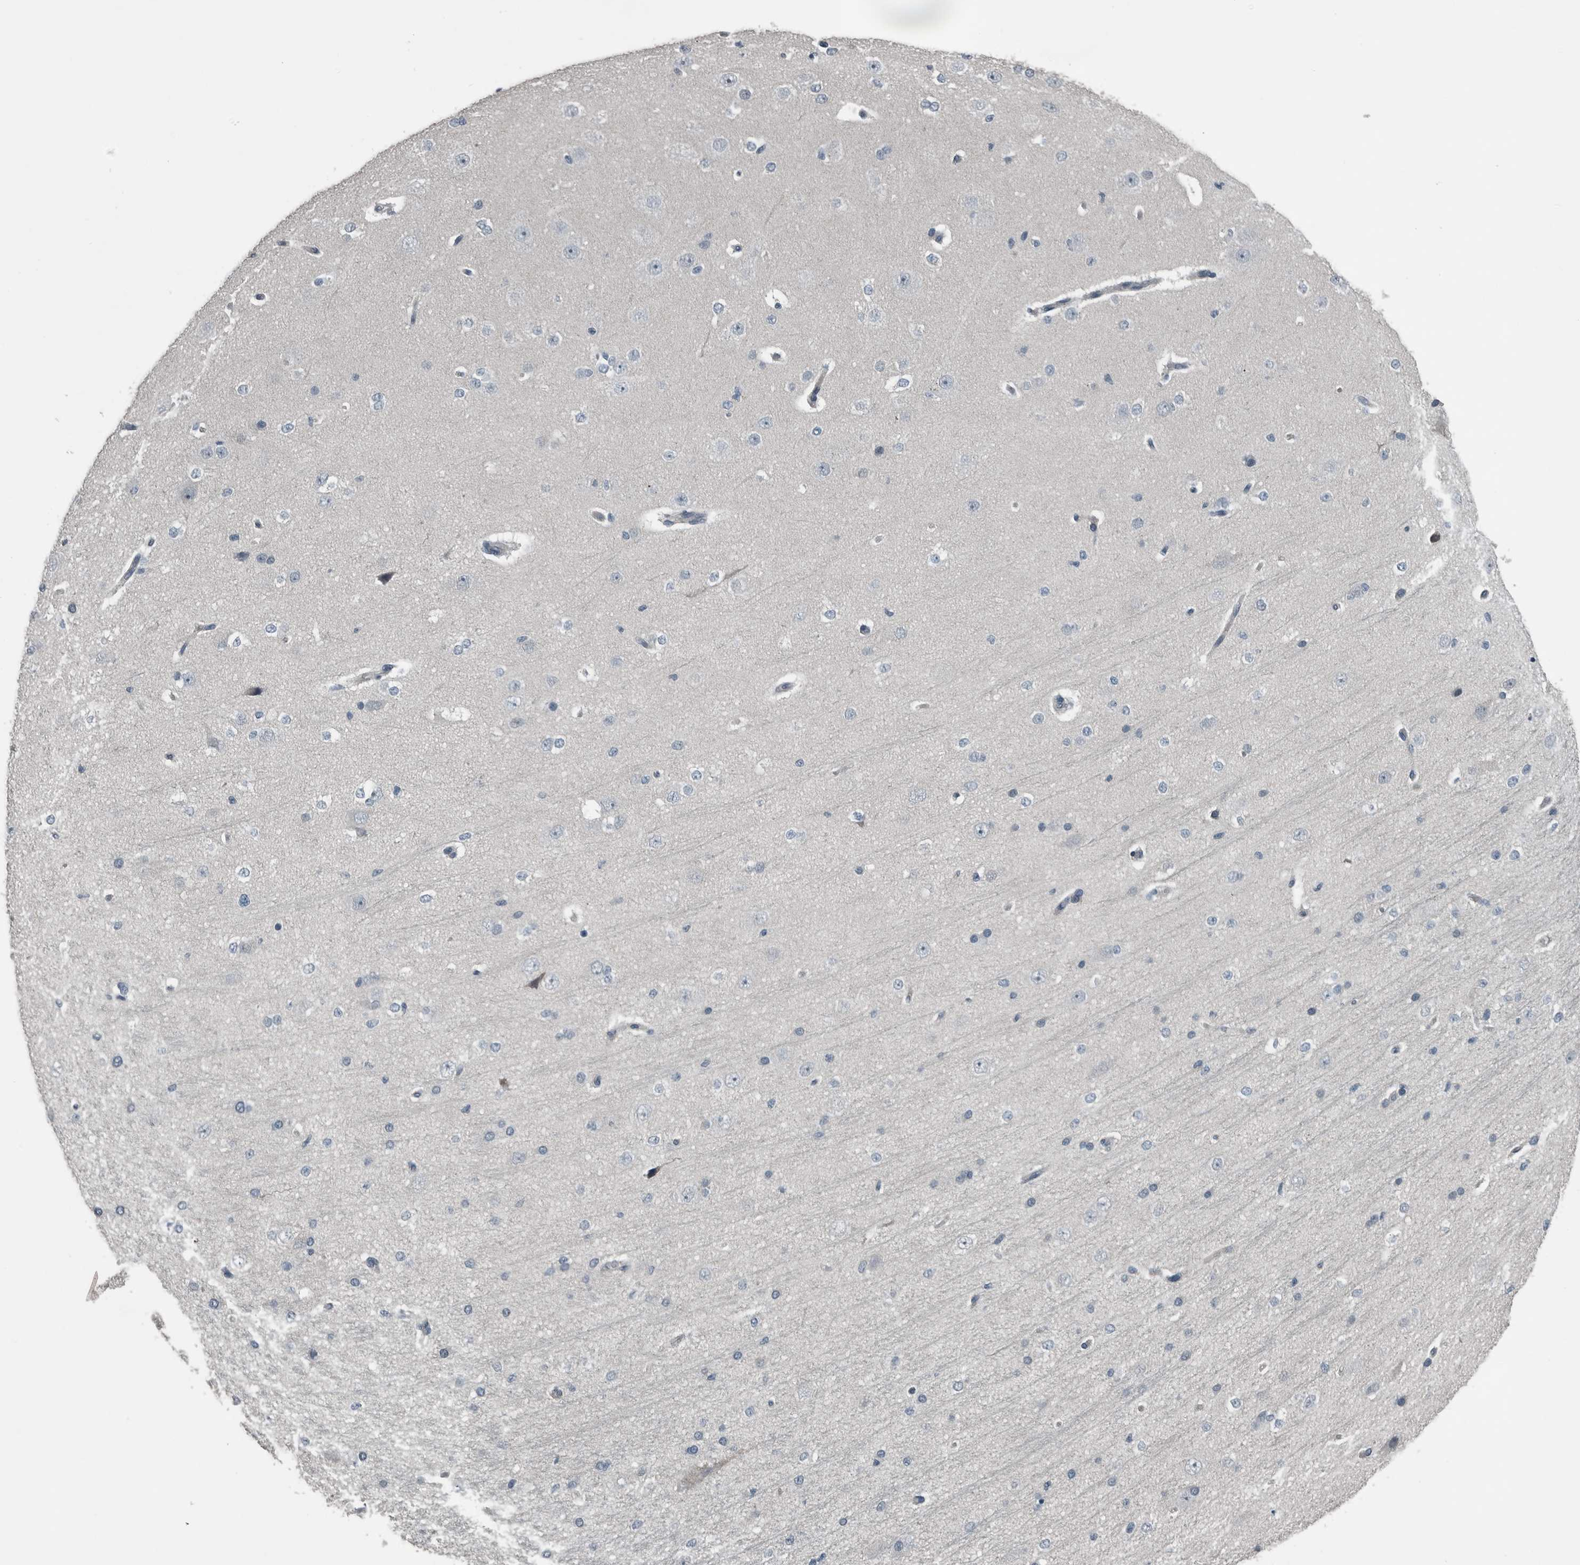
{"staining": {"intensity": "negative", "quantity": "none", "location": "none"}, "tissue": "cerebral cortex", "cell_type": "Endothelial cells", "image_type": "normal", "snomed": [{"axis": "morphology", "description": "Normal tissue, NOS"}, {"axis": "morphology", "description": "Developmental malformation"}, {"axis": "topography", "description": "Cerebral cortex"}], "caption": "The photomicrograph demonstrates no significant expression in endothelial cells of cerebral cortex. (Brightfield microscopy of DAB (3,3'-diaminobenzidine) IHC at high magnification).", "gene": "KRT20", "patient": {"sex": "female", "age": 30}}